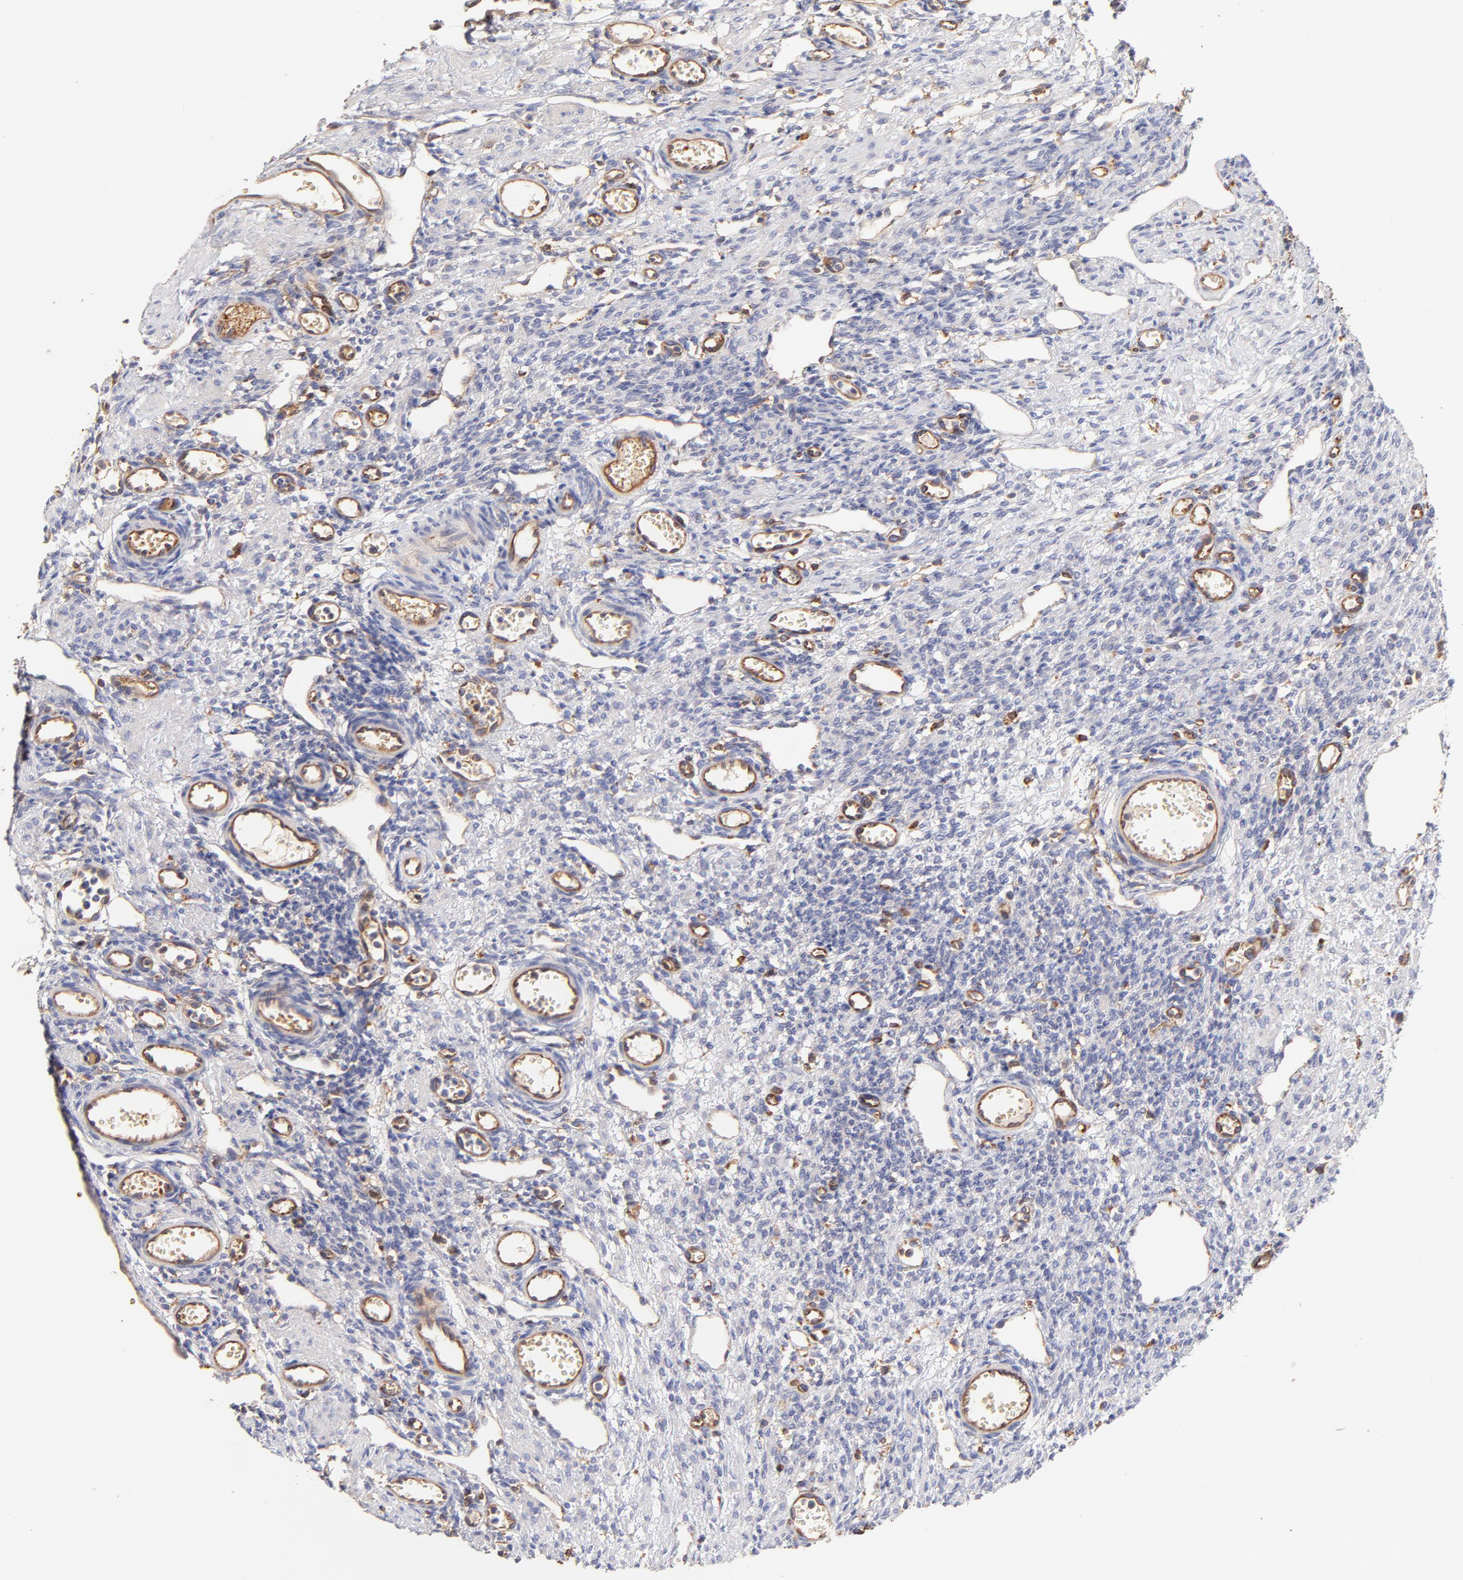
{"staining": {"intensity": "negative", "quantity": "none", "location": "none"}, "tissue": "ovary", "cell_type": "Ovarian stroma cells", "image_type": "normal", "snomed": [{"axis": "morphology", "description": "Normal tissue, NOS"}, {"axis": "topography", "description": "Ovary"}], "caption": "Immunohistochemistry image of unremarkable ovary stained for a protein (brown), which reveals no positivity in ovarian stroma cells. The staining was performed using DAB to visualize the protein expression in brown, while the nuclei were stained in blue with hematoxylin (Magnification: 20x).", "gene": "CD2AP", "patient": {"sex": "female", "age": 33}}